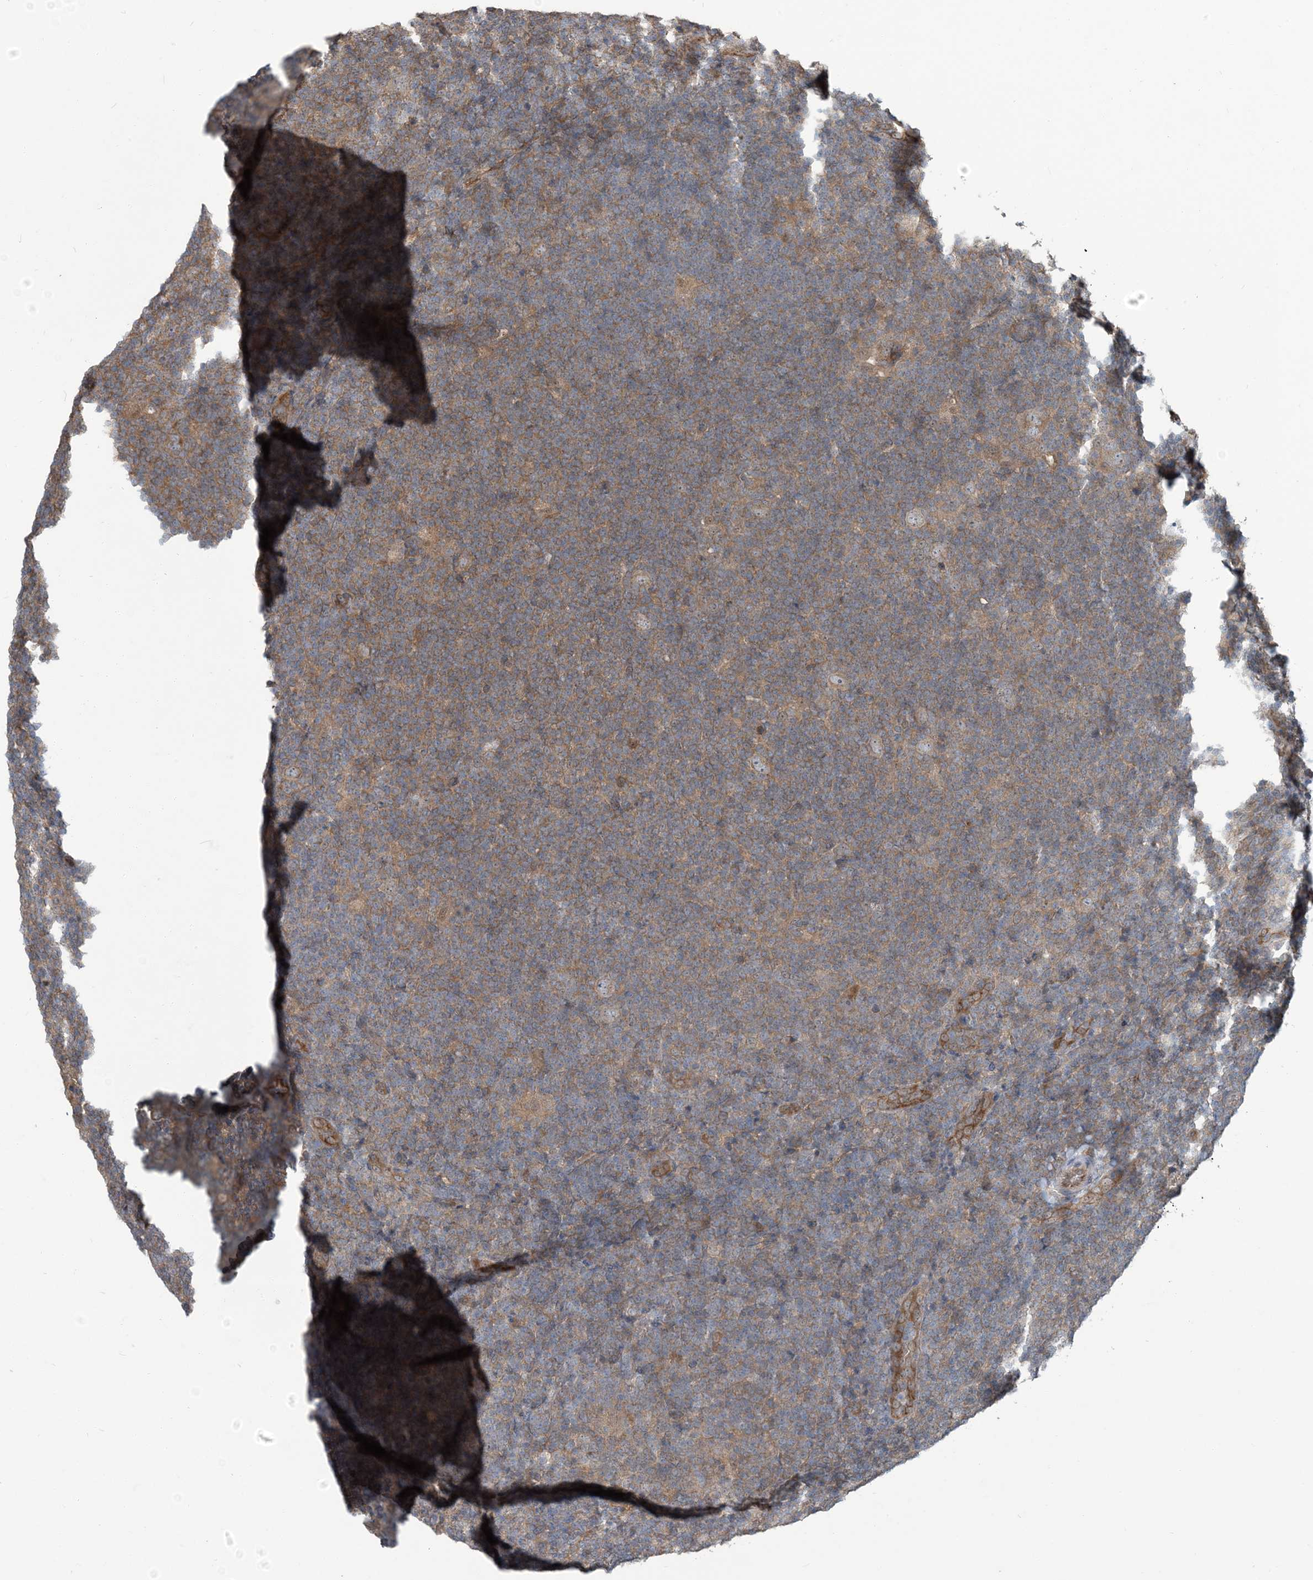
{"staining": {"intensity": "moderate", "quantity": ">75%", "location": "cytoplasmic/membranous"}, "tissue": "lymphoma", "cell_type": "Tumor cells", "image_type": "cancer", "snomed": [{"axis": "morphology", "description": "Hodgkin's disease, NOS"}, {"axis": "topography", "description": "Lymph node"}], "caption": "Lymphoma stained for a protein (brown) reveals moderate cytoplasmic/membranous positive staining in about >75% of tumor cells.", "gene": "ERI2", "patient": {"sex": "female", "age": 57}}